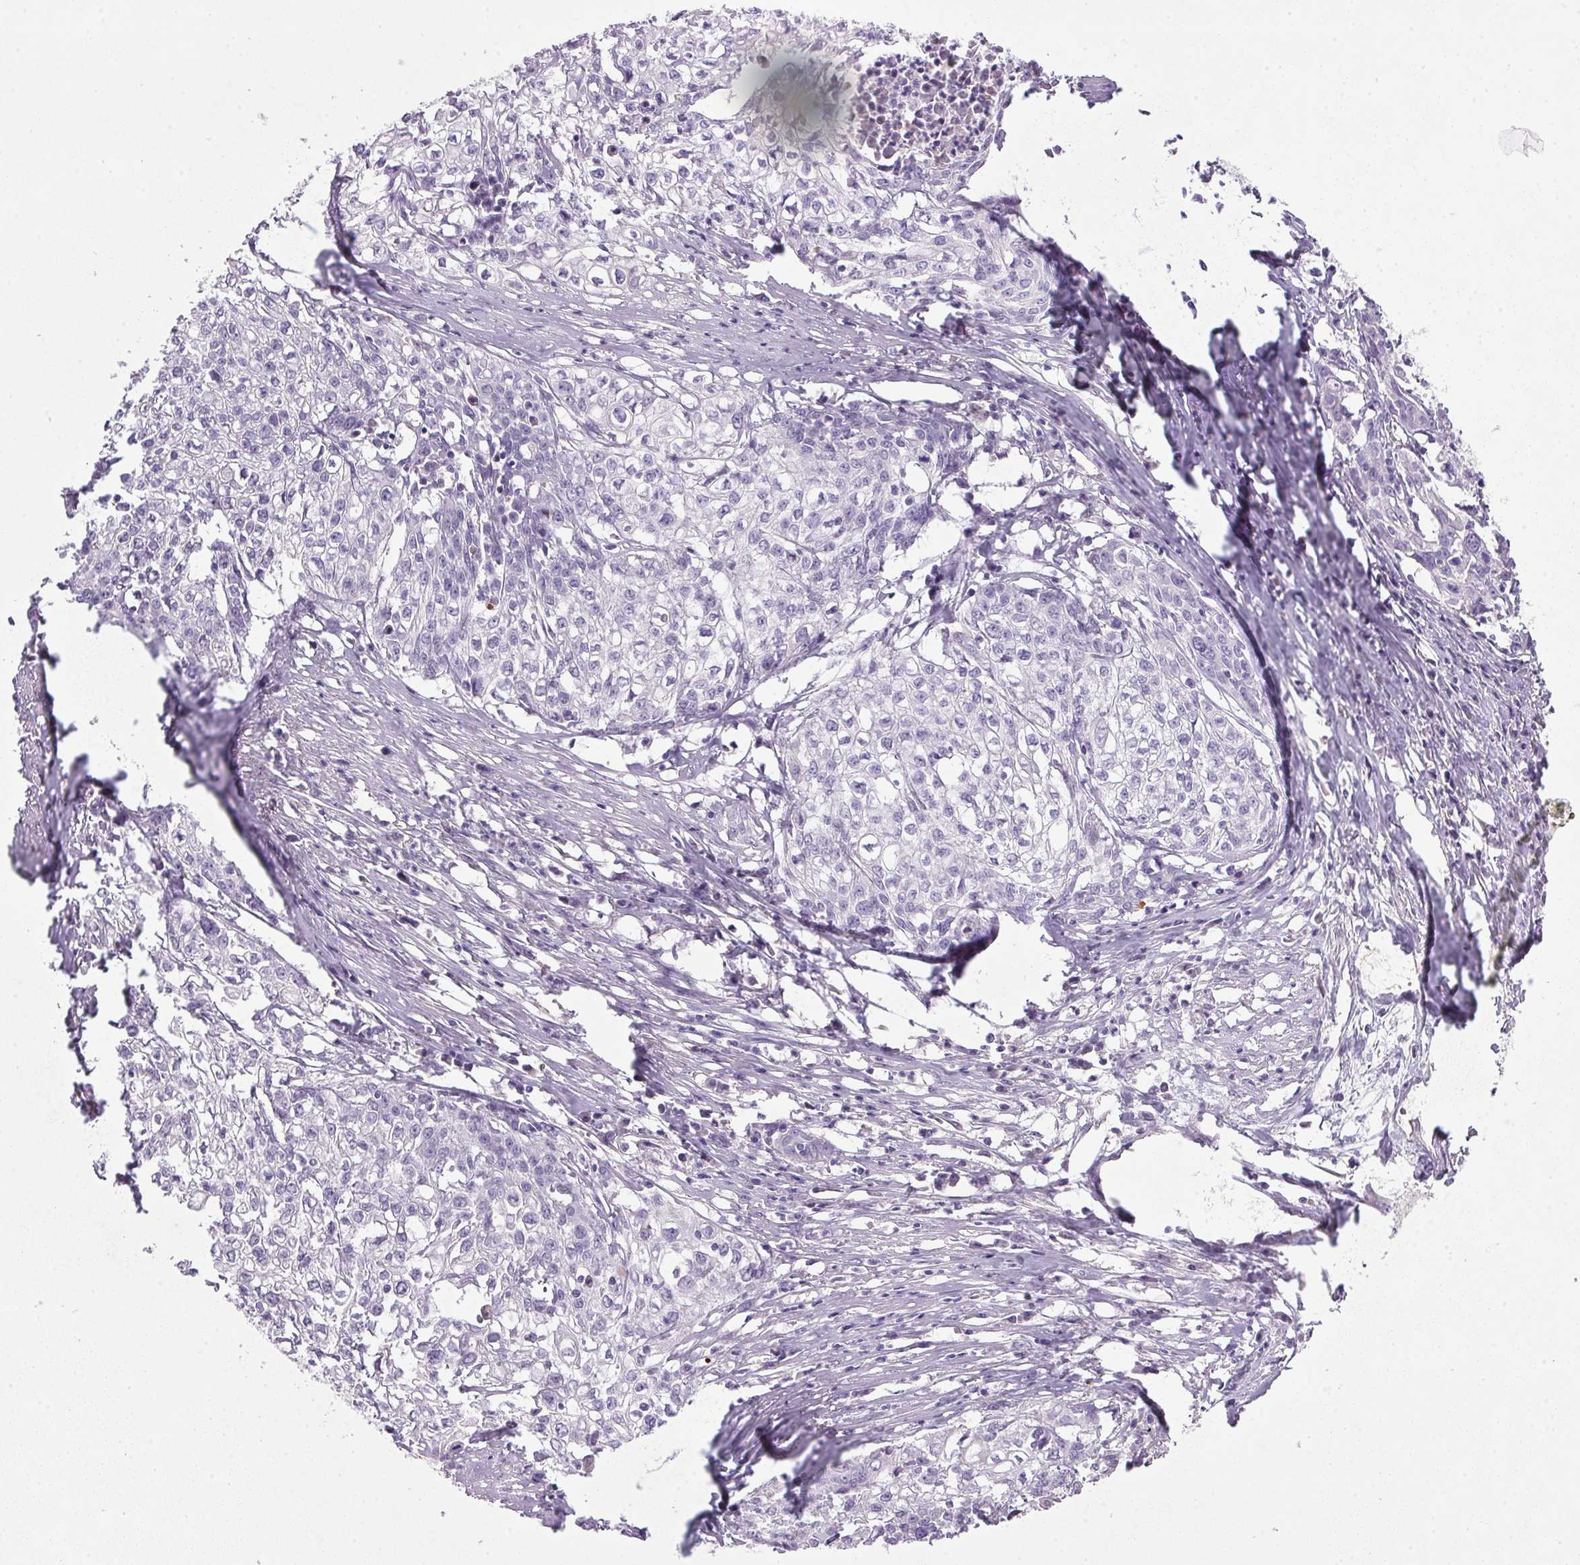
{"staining": {"intensity": "negative", "quantity": "none", "location": "none"}, "tissue": "cervical cancer", "cell_type": "Tumor cells", "image_type": "cancer", "snomed": [{"axis": "morphology", "description": "Squamous cell carcinoma, NOS"}, {"axis": "topography", "description": "Cervix"}], "caption": "There is no significant expression in tumor cells of cervical cancer.", "gene": "APOC4", "patient": {"sex": "female", "age": 39}}